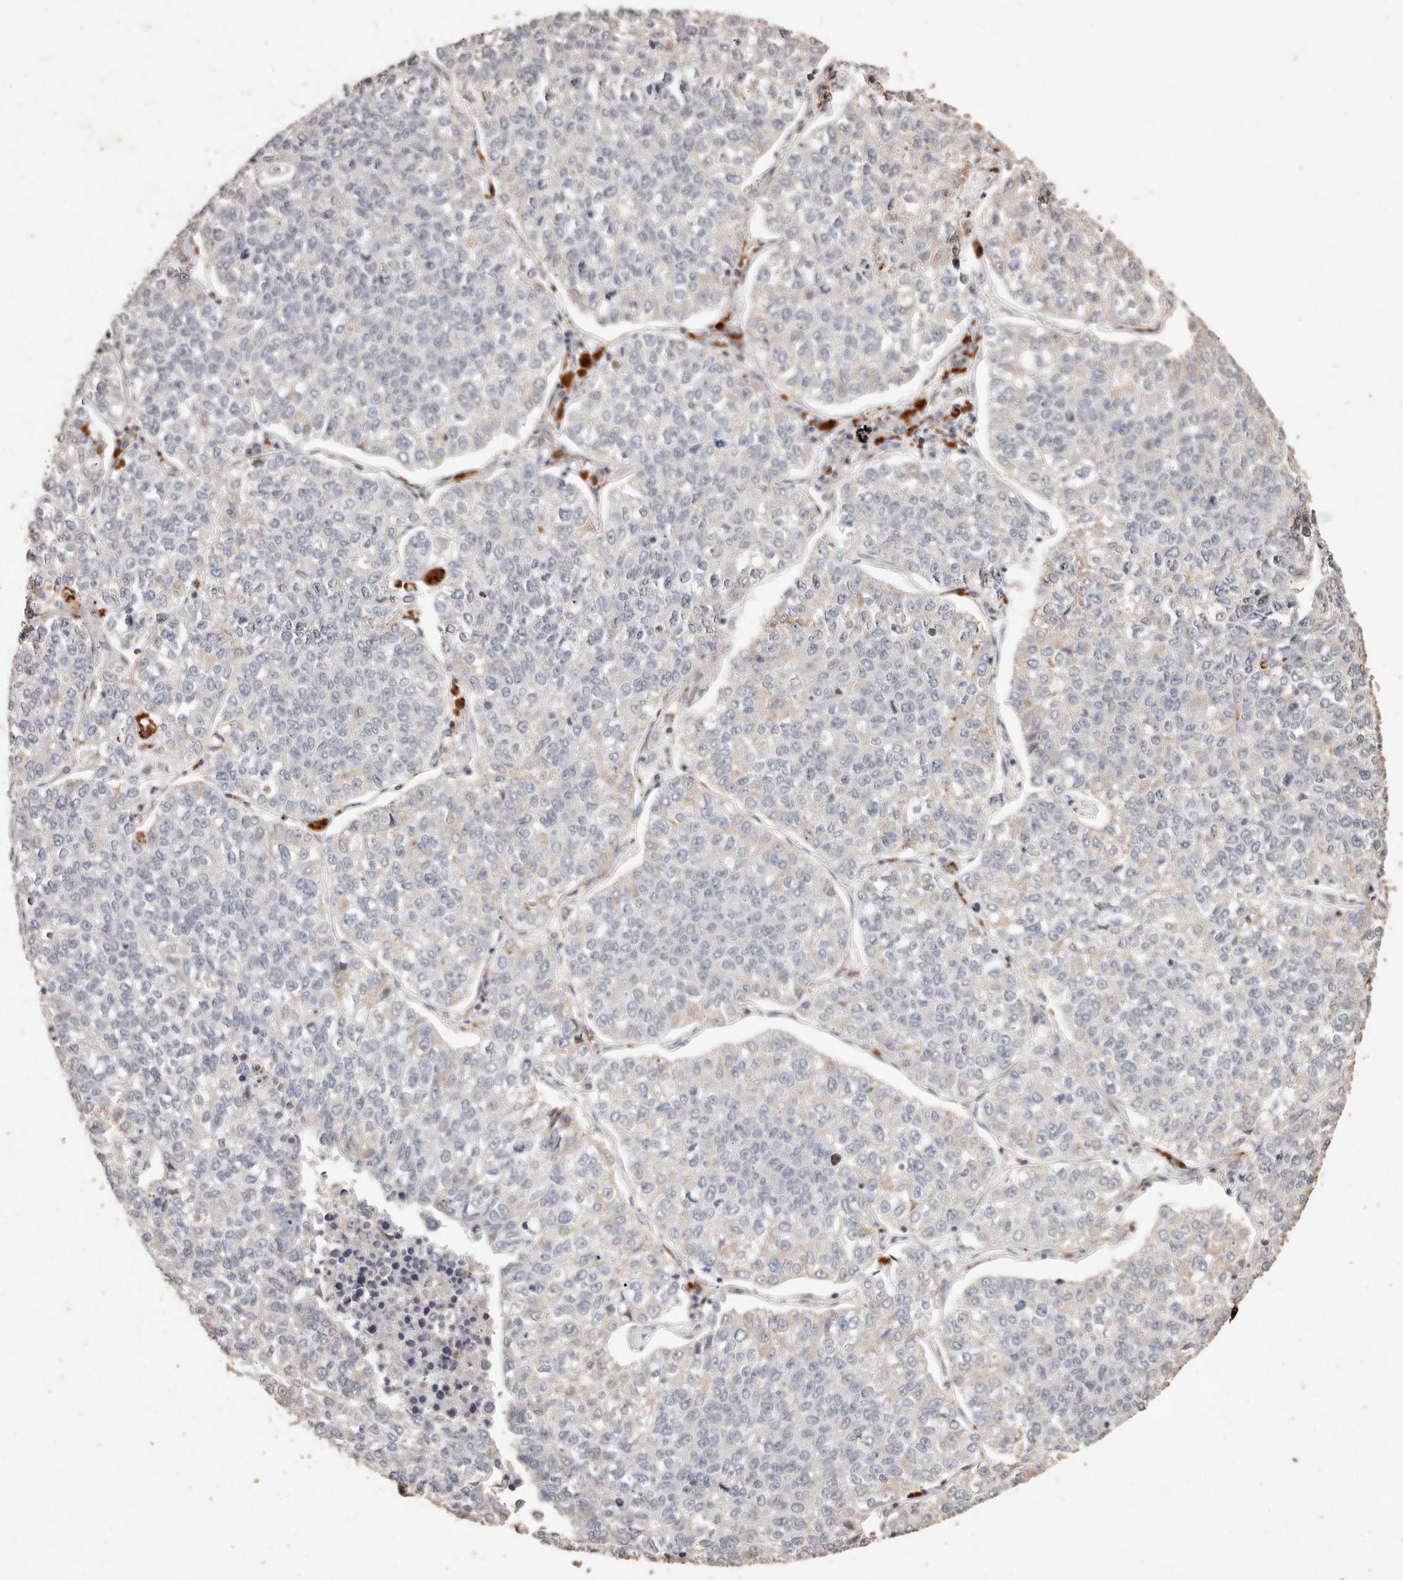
{"staining": {"intensity": "negative", "quantity": "none", "location": "none"}, "tissue": "lung cancer", "cell_type": "Tumor cells", "image_type": "cancer", "snomed": [{"axis": "morphology", "description": "Adenocarcinoma, NOS"}, {"axis": "topography", "description": "Lung"}], "caption": "DAB (3,3'-diaminobenzidine) immunohistochemical staining of human adenocarcinoma (lung) displays no significant expression in tumor cells.", "gene": "KIF9", "patient": {"sex": "male", "age": 49}}